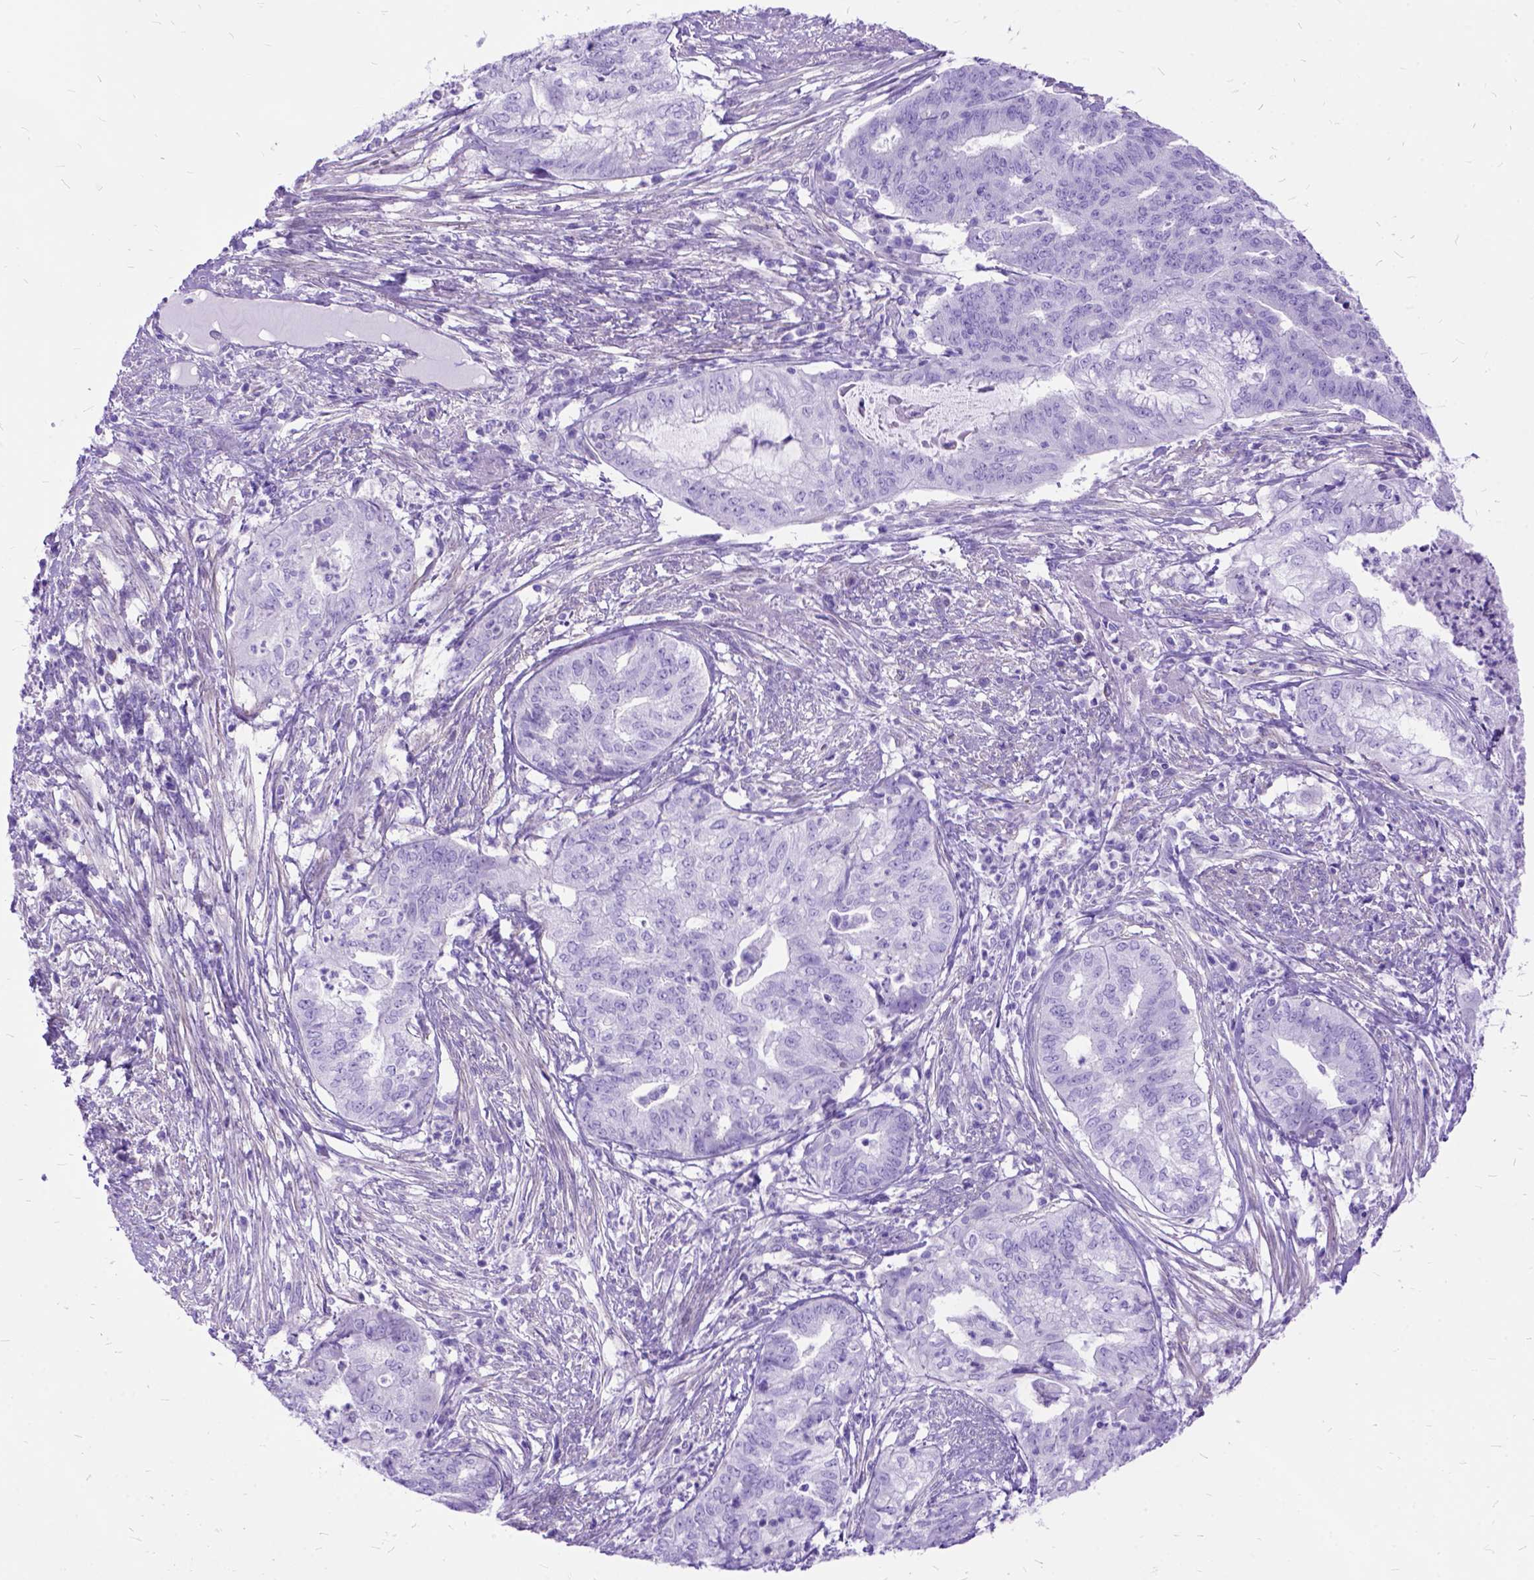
{"staining": {"intensity": "negative", "quantity": "none", "location": "none"}, "tissue": "endometrial cancer", "cell_type": "Tumor cells", "image_type": "cancer", "snomed": [{"axis": "morphology", "description": "Adenocarcinoma, NOS"}, {"axis": "topography", "description": "Endometrium"}], "caption": "Immunohistochemical staining of adenocarcinoma (endometrial) shows no significant staining in tumor cells. The staining was performed using DAB to visualize the protein expression in brown, while the nuclei were stained in blue with hematoxylin (Magnification: 20x).", "gene": "ARL9", "patient": {"sex": "female", "age": 79}}